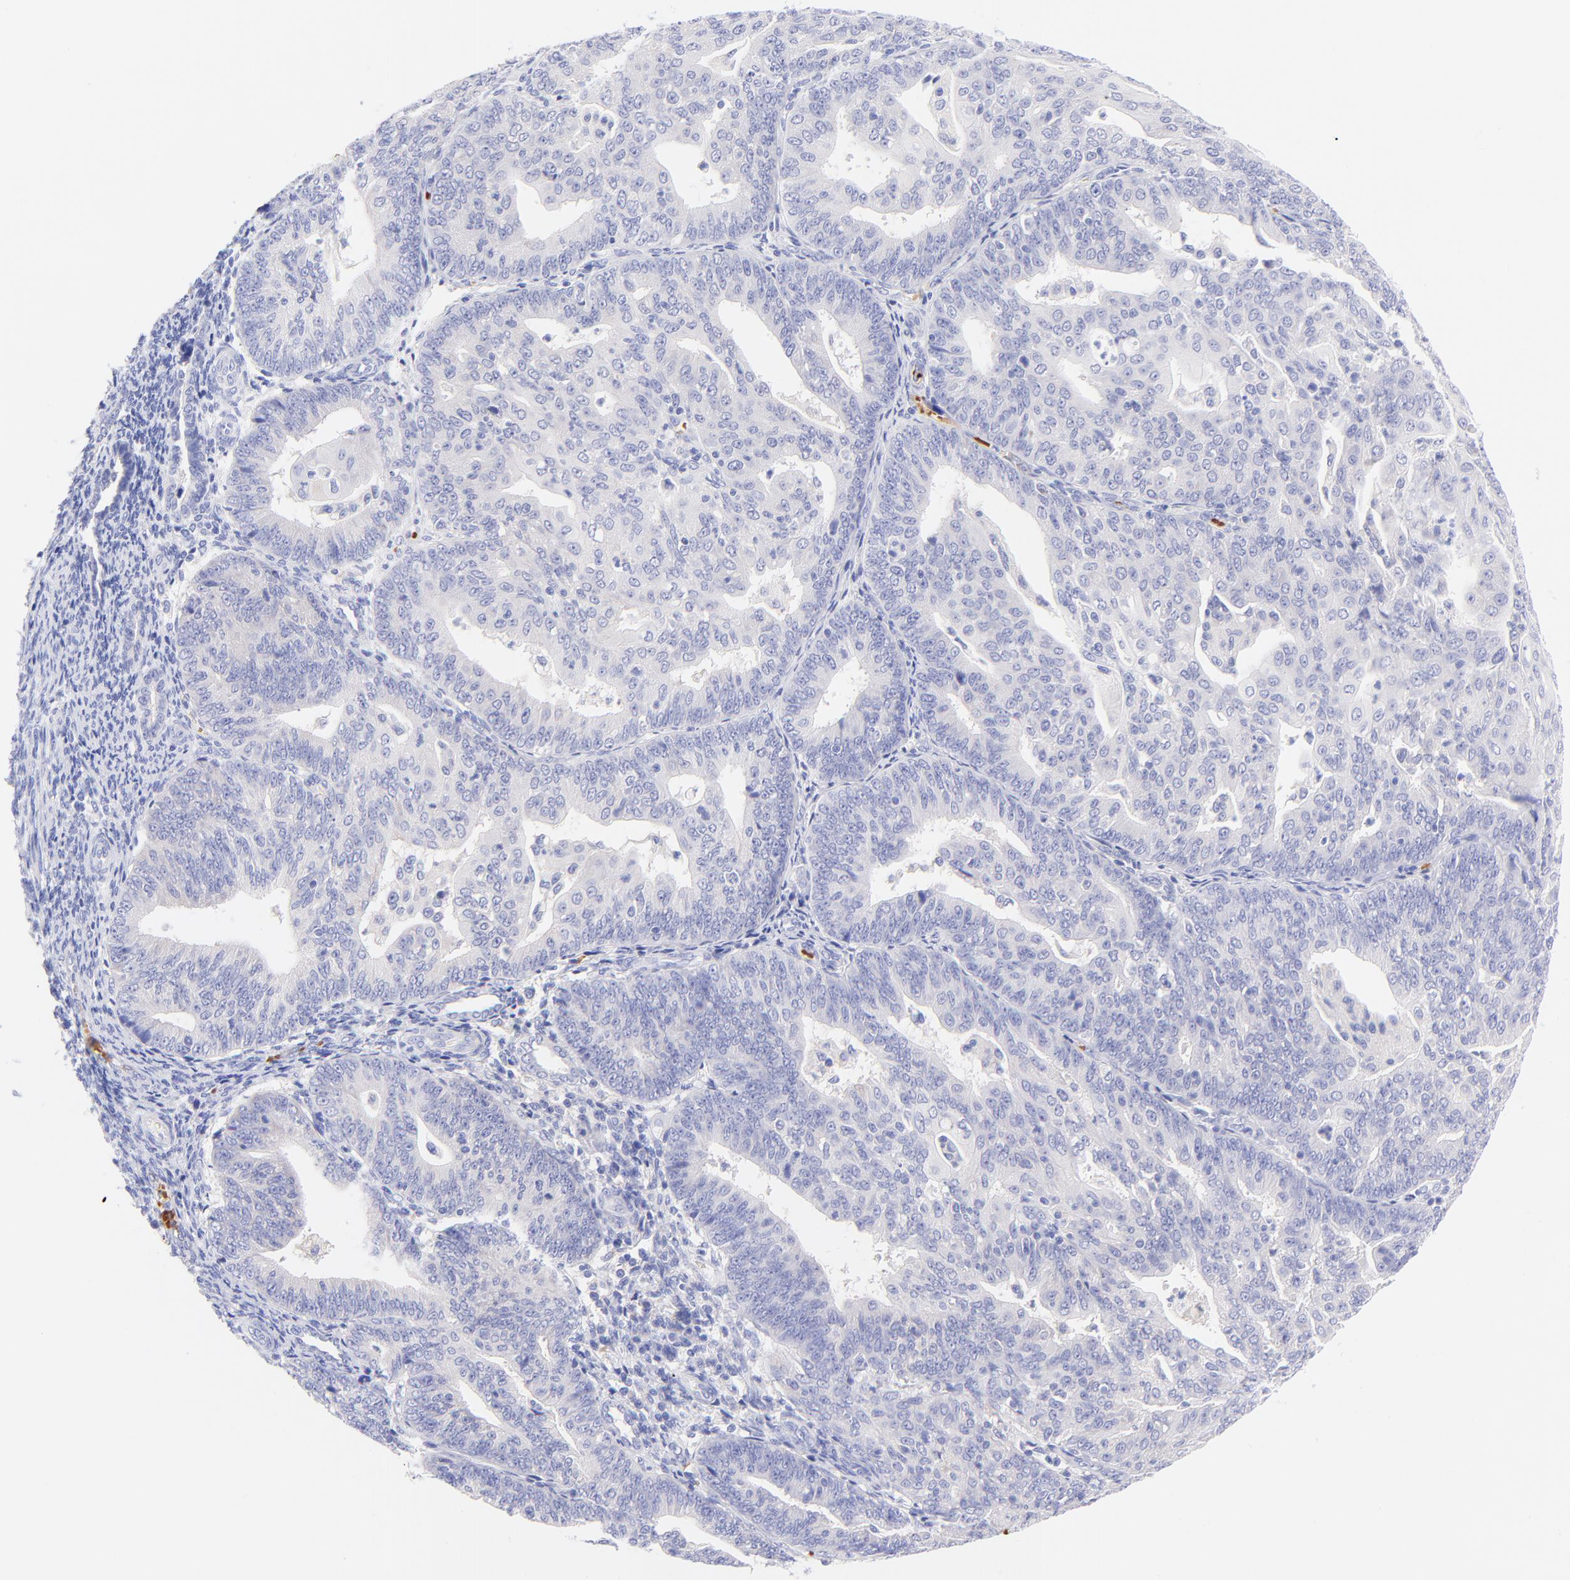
{"staining": {"intensity": "negative", "quantity": "none", "location": "none"}, "tissue": "endometrial cancer", "cell_type": "Tumor cells", "image_type": "cancer", "snomed": [{"axis": "morphology", "description": "Adenocarcinoma, NOS"}, {"axis": "topography", "description": "Endometrium"}], "caption": "There is no significant expression in tumor cells of endometrial cancer (adenocarcinoma).", "gene": "FRMPD3", "patient": {"sex": "female", "age": 56}}